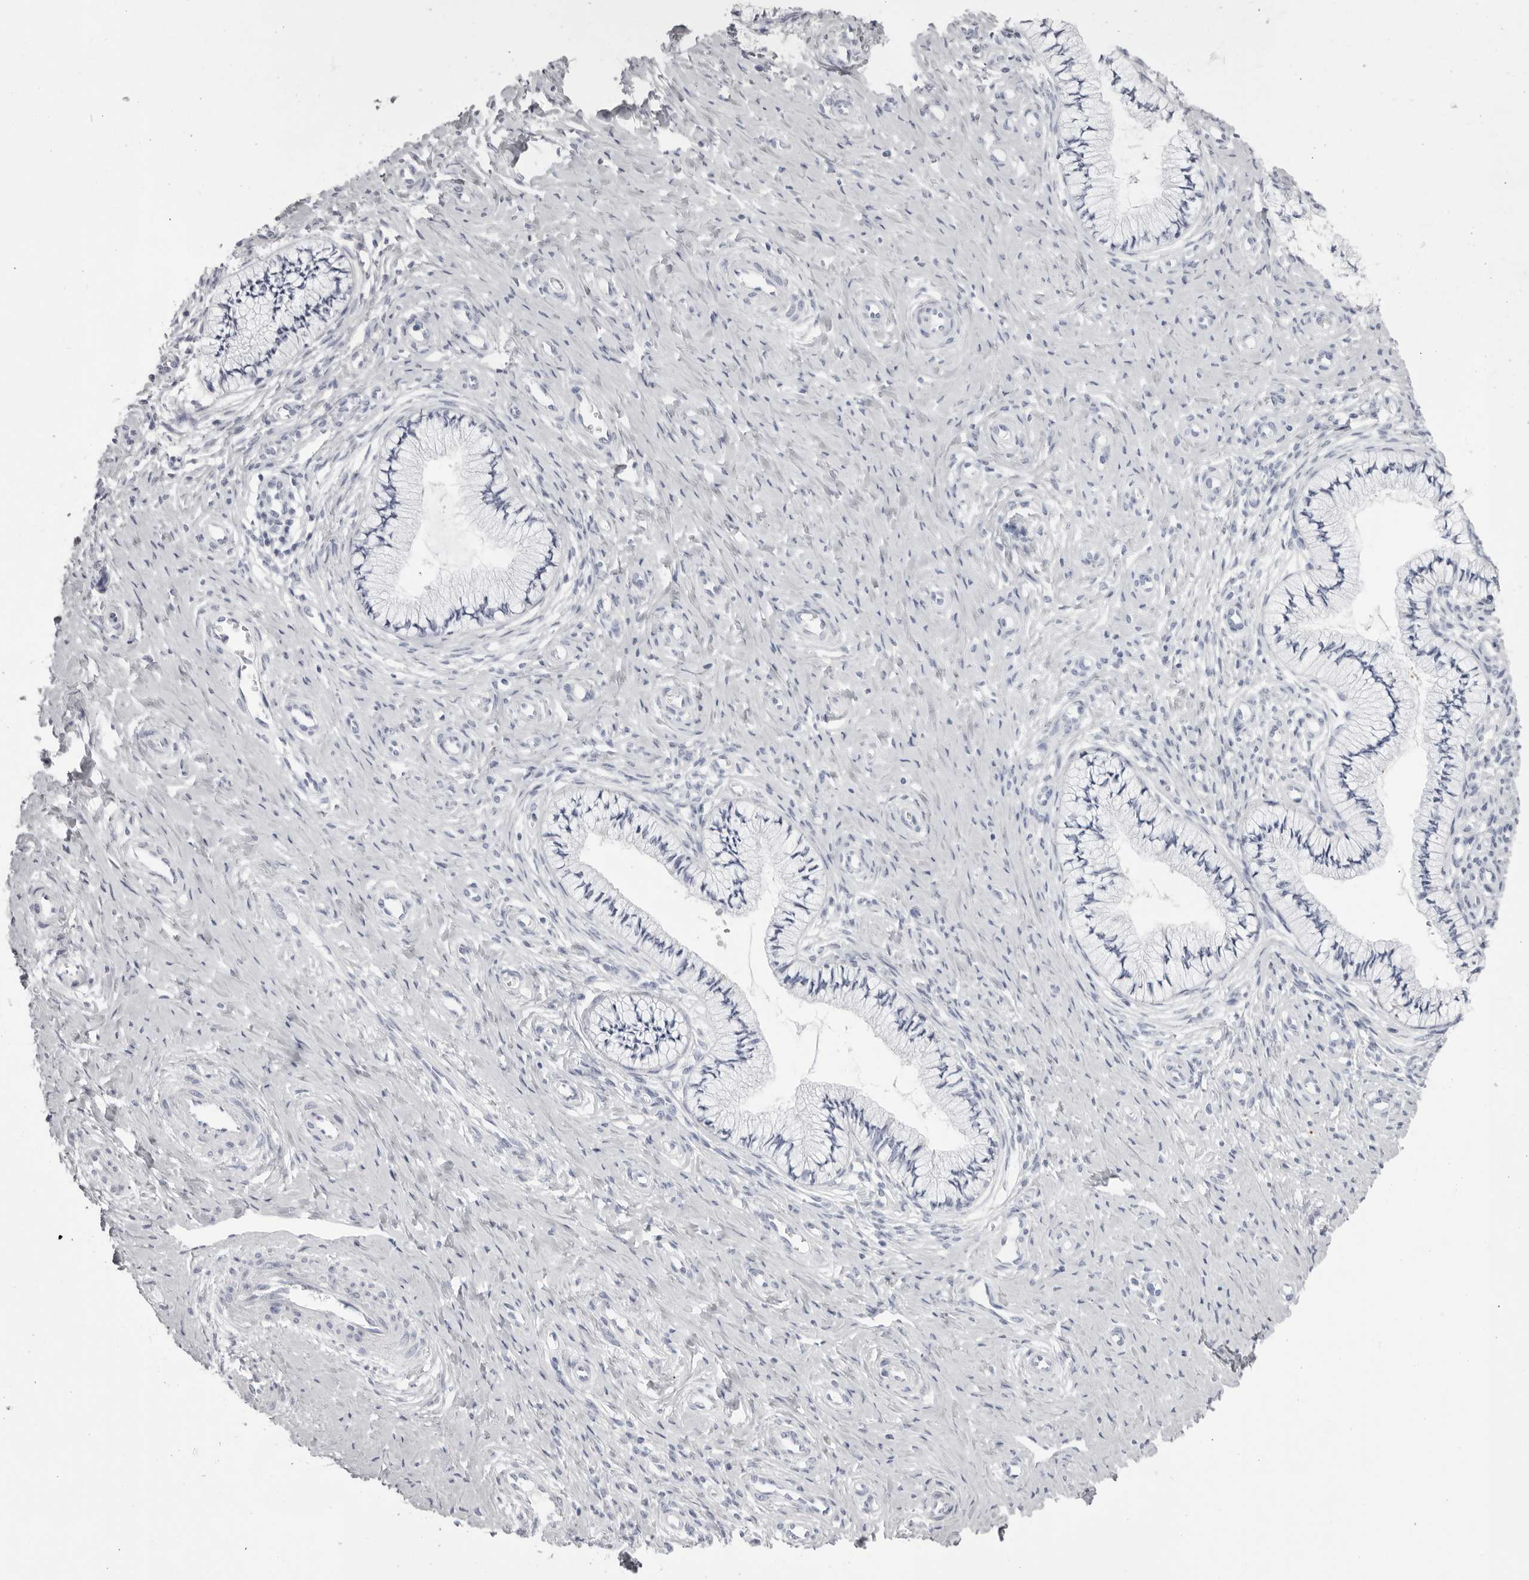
{"staining": {"intensity": "negative", "quantity": "none", "location": "none"}, "tissue": "cervix", "cell_type": "Glandular cells", "image_type": "normal", "snomed": [{"axis": "morphology", "description": "Normal tissue, NOS"}, {"axis": "topography", "description": "Cervix"}], "caption": "The histopathology image displays no significant expression in glandular cells of cervix.", "gene": "TMOD4", "patient": {"sex": "female", "age": 36}}